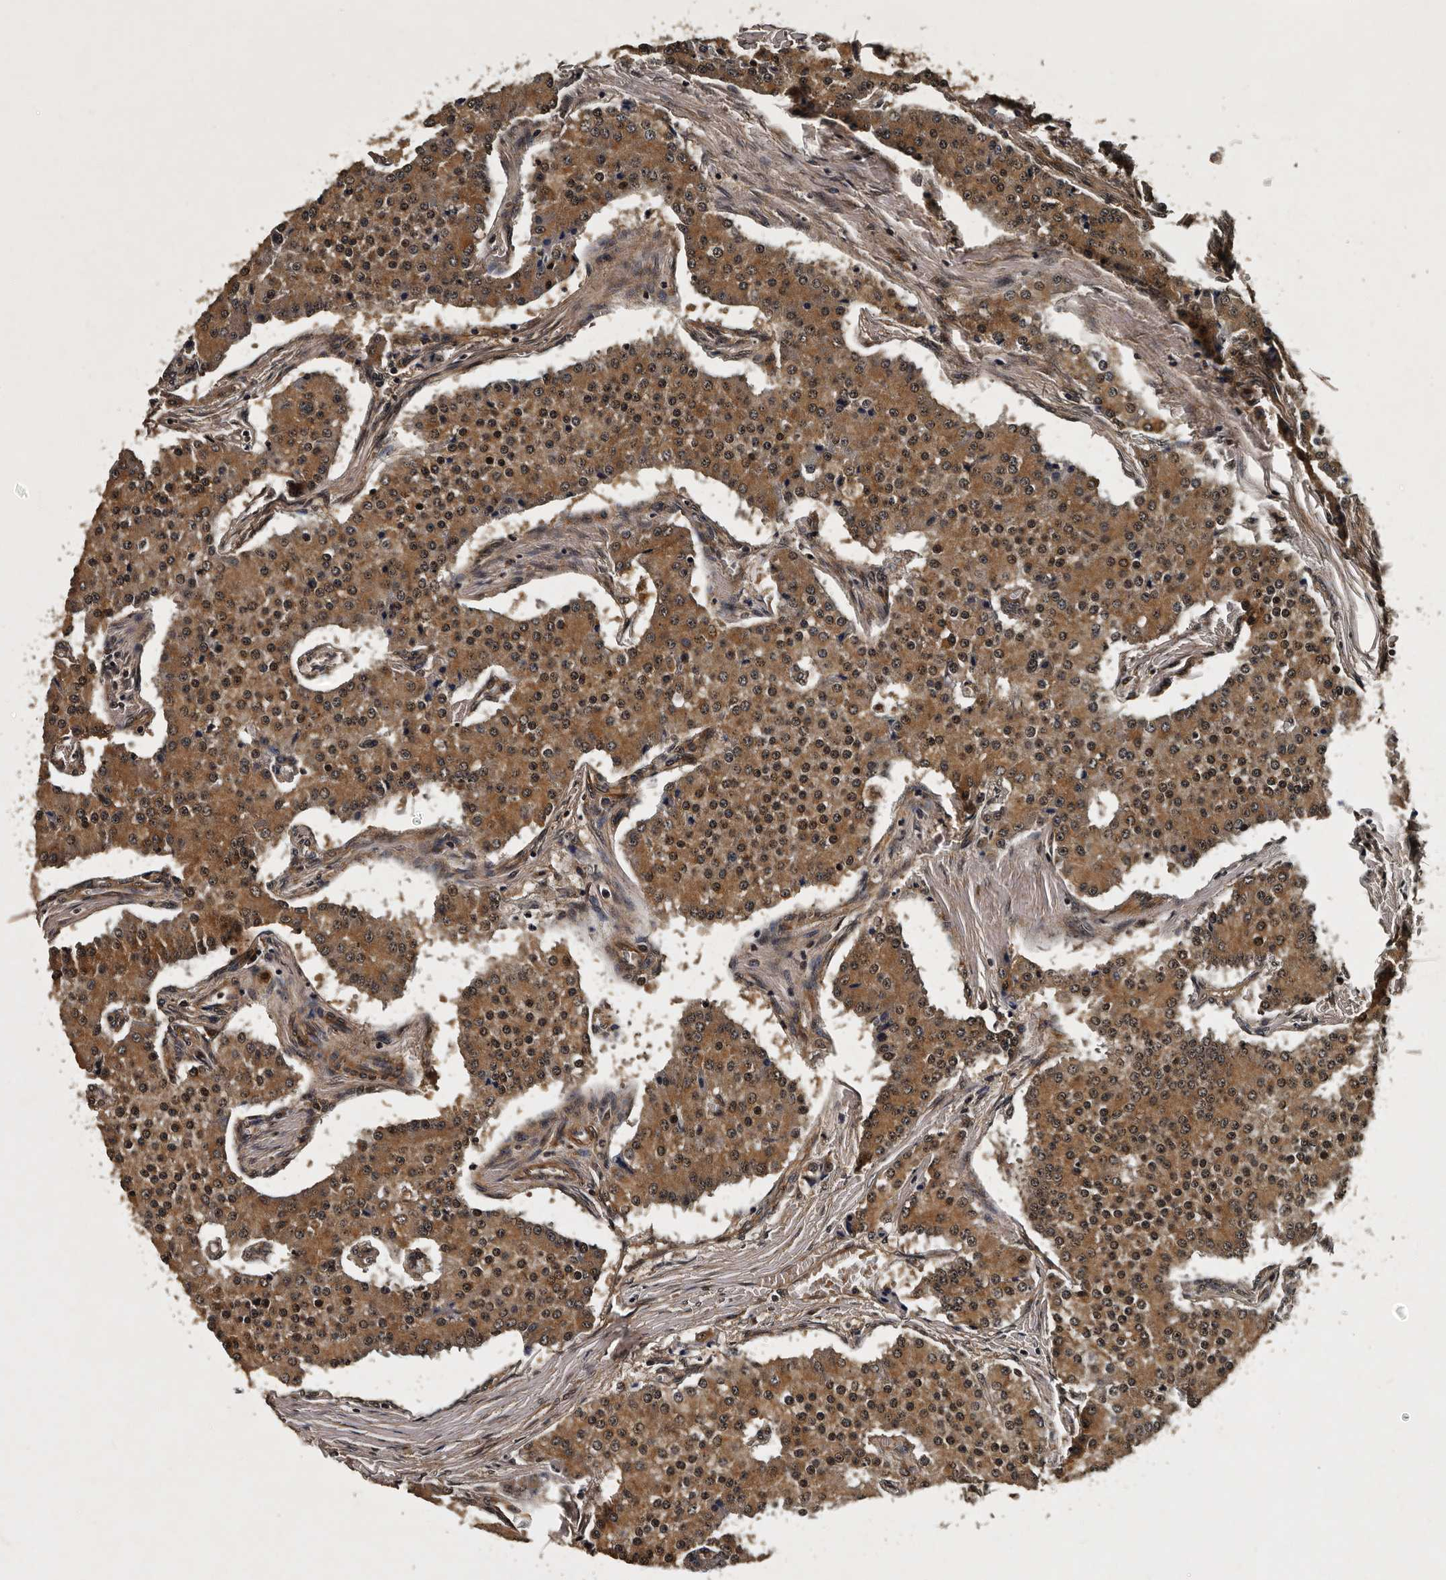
{"staining": {"intensity": "moderate", "quantity": ">75%", "location": "cytoplasmic/membranous,nuclear"}, "tissue": "carcinoid", "cell_type": "Tumor cells", "image_type": "cancer", "snomed": [{"axis": "morphology", "description": "Carcinoid, malignant, NOS"}, {"axis": "topography", "description": "Colon"}], "caption": "Carcinoid (malignant) stained with a brown dye reveals moderate cytoplasmic/membranous and nuclear positive expression in approximately >75% of tumor cells.", "gene": "CPNE3", "patient": {"sex": "female", "age": 52}}